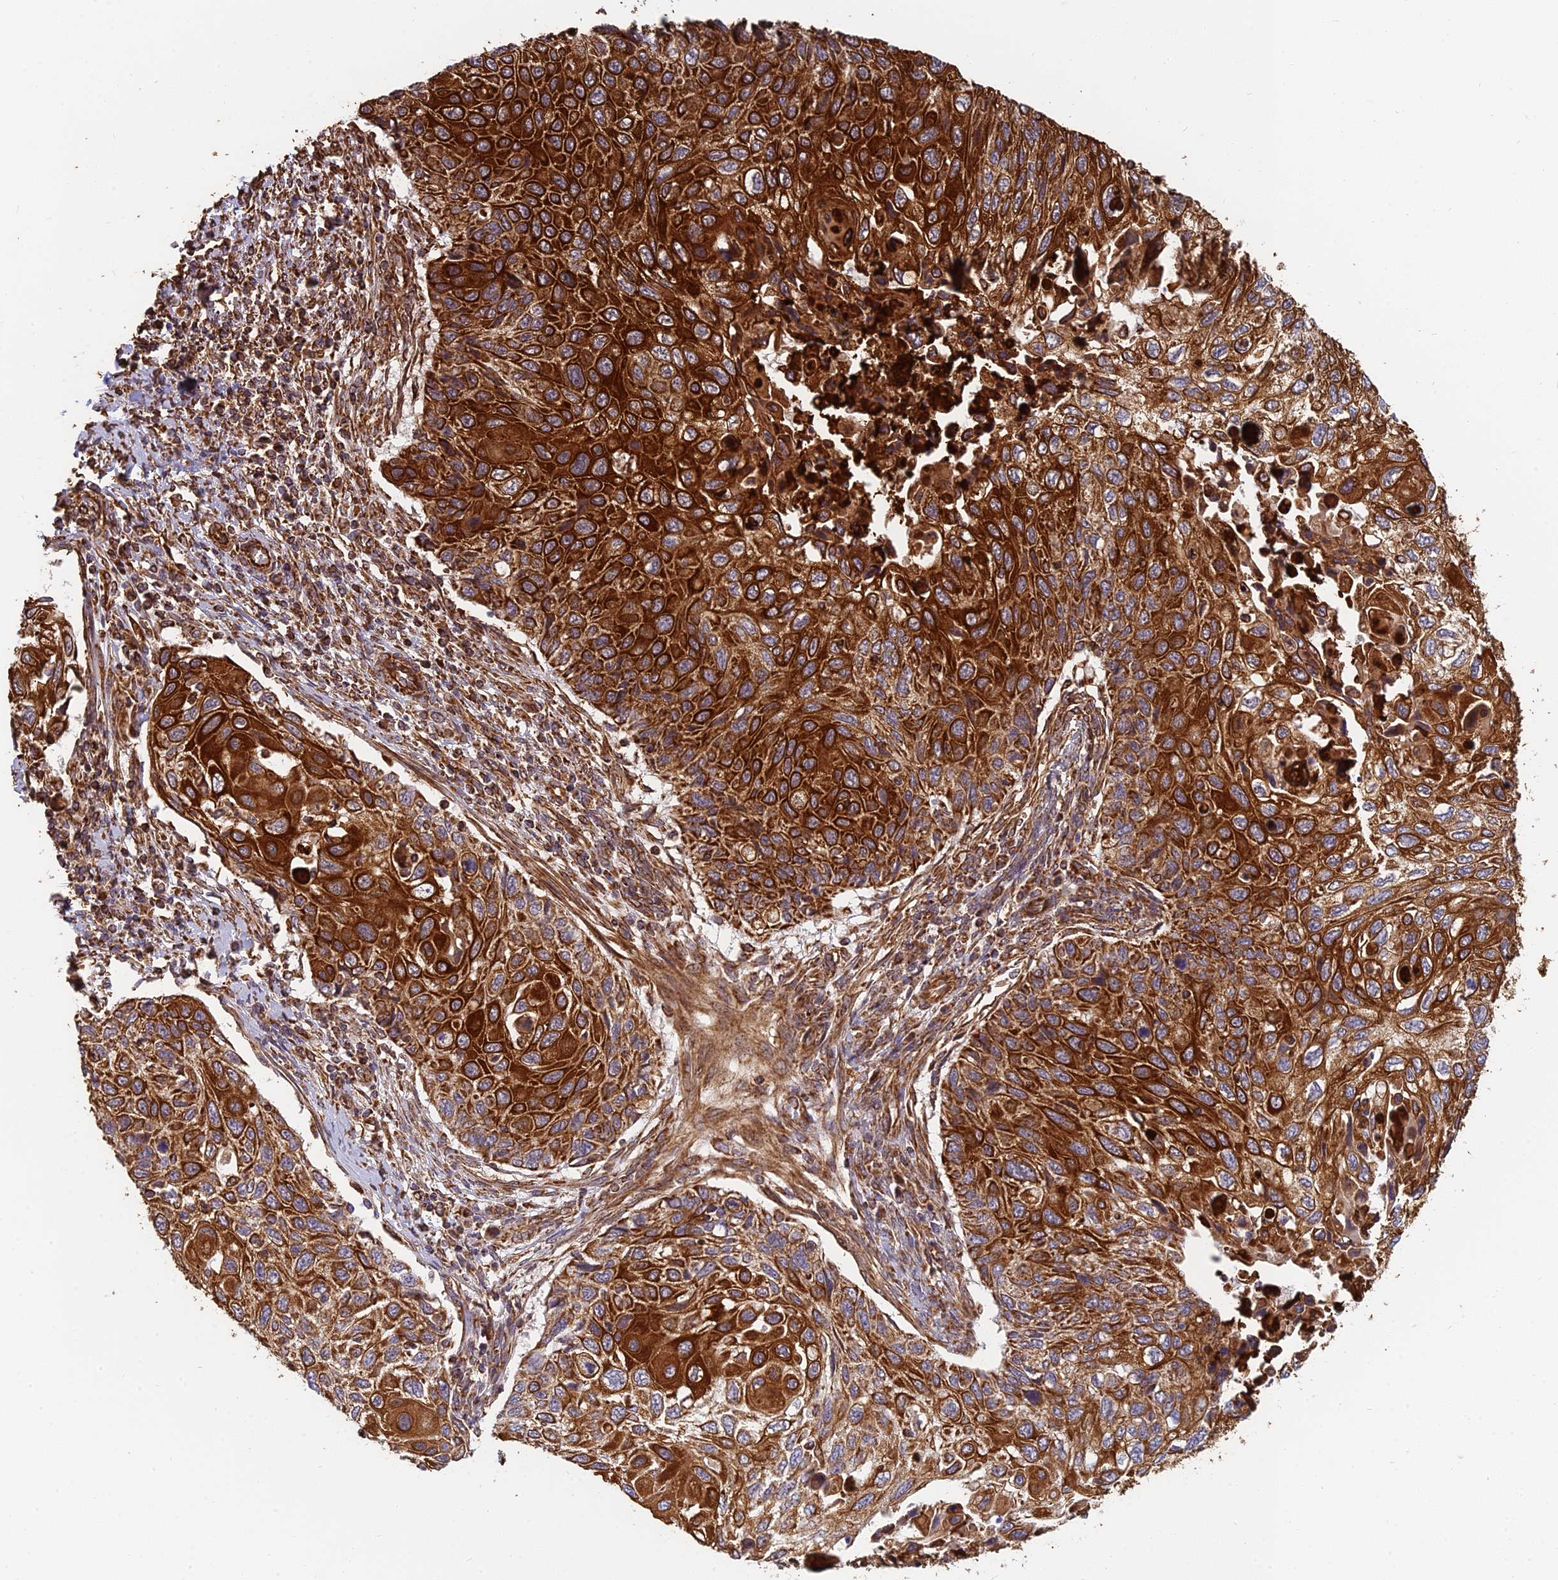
{"staining": {"intensity": "strong", "quantity": ">75%", "location": "cytoplasmic/membranous"}, "tissue": "cervical cancer", "cell_type": "Tumor cells", "image_type": "cancer", "snomed": [{"axis": "morphology", "description": "Squamous cell carcinoma, NOS"}, {"axis": "topography", "description": "Cervix"}], "caption": "An IHC photomicrograph of neoplastic tissue is shown. Protein staining in brown highlights strong cytoplasmic/membranous positivity in squamous cell carcinoma (cervical) within tumor cells. (IHC, brightfield microscopy, high magnification).", "gene": "DSTYK", "patient": {"sex": "female", "age": 70}}